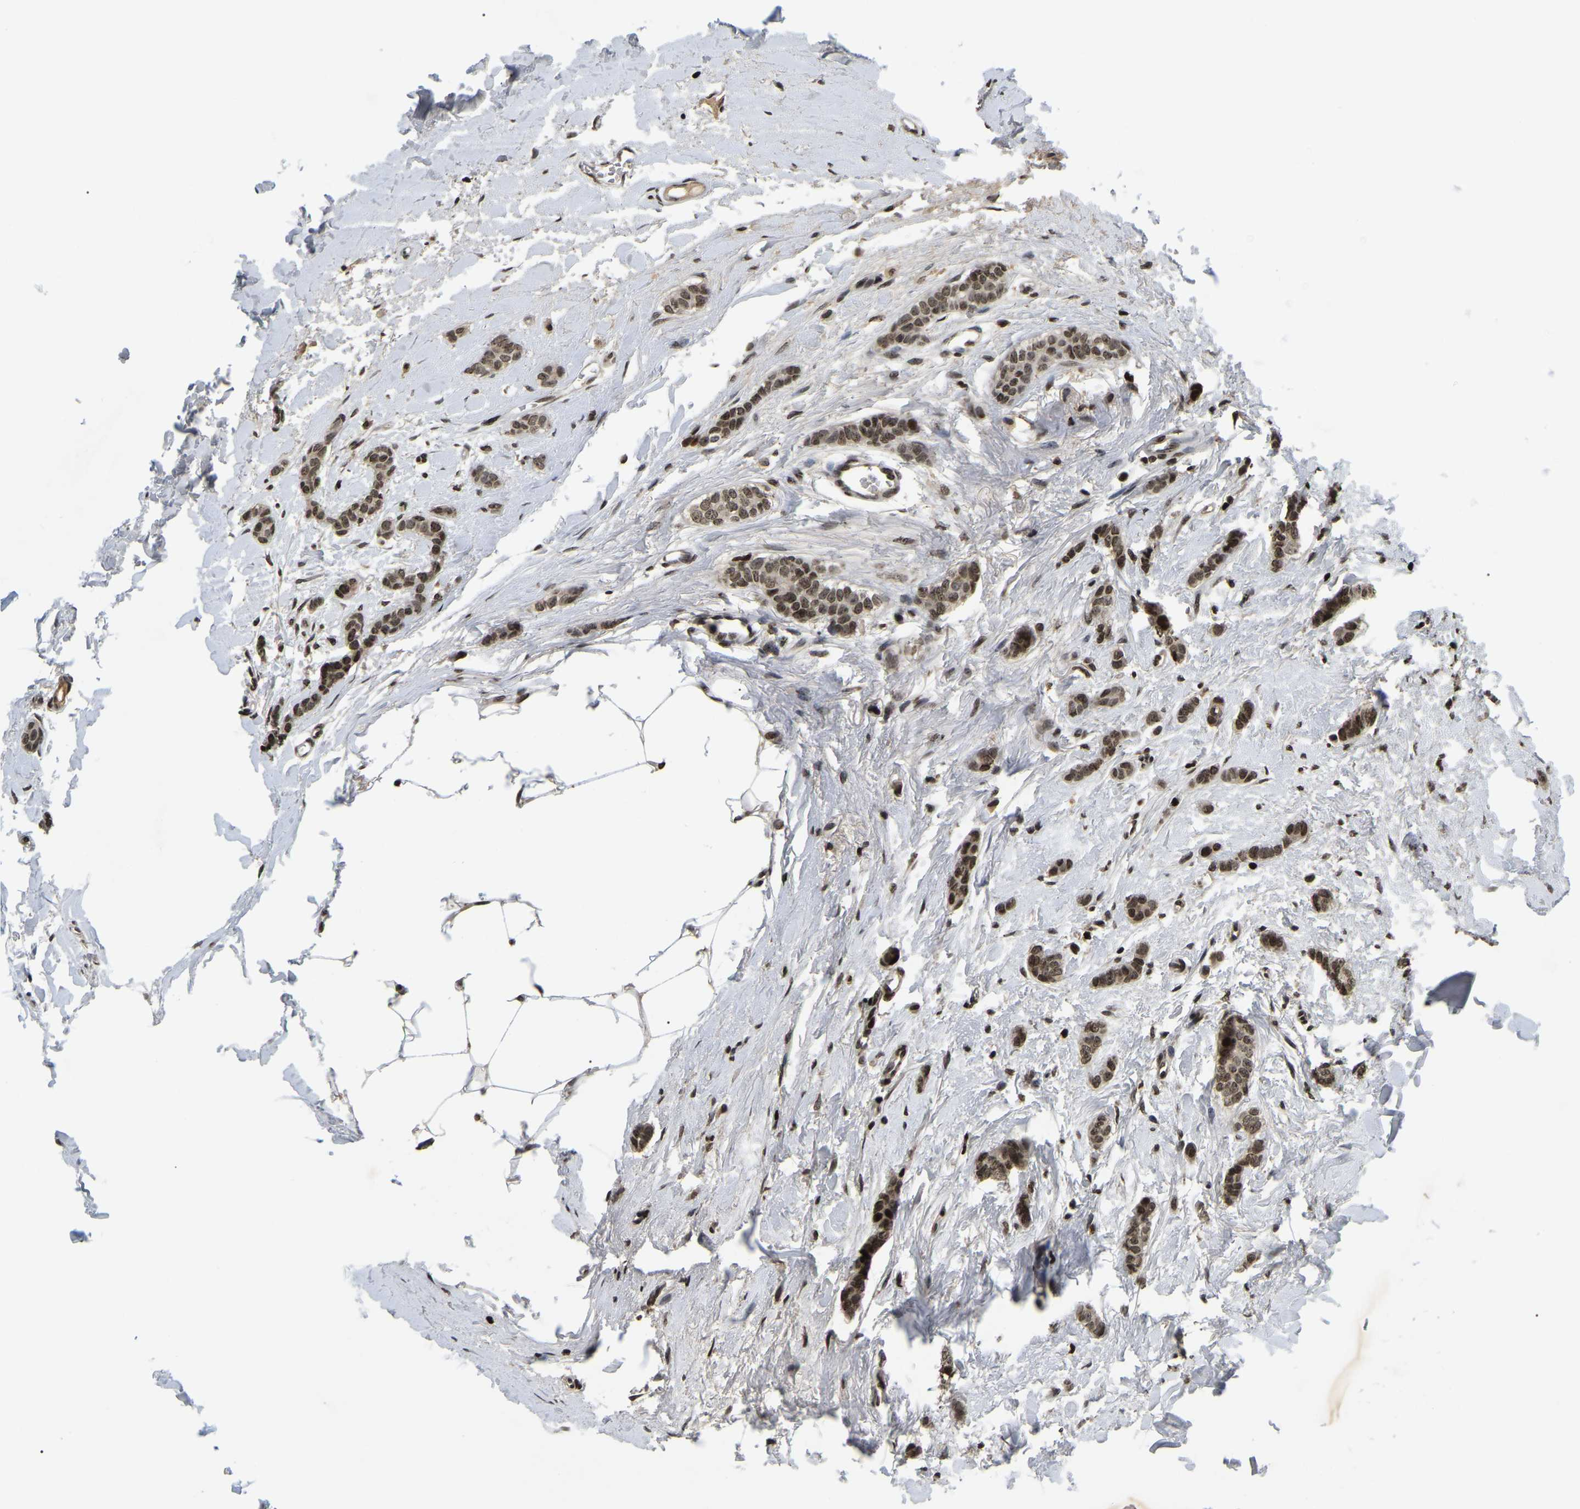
{"staining": {"intensity": "moderate", "quantity": ">75%", "location": "nuclear"}, "tissue": "breast cancer", "cell_type": "Tumor cells", "image_type": "cancer", "snomed": [{"axis": "morphology", "description": "Lobular carcinoma"}, {"axis": "topography", "description": "Skin"}, {"axis": "topography", "description": "Breast"}], "caption": "DAB (3,3'-diaminobenzidine) immunohistochemical staining of breast cancer (lobular carcinoma) reveals moderate nuclear protein staining in approximately >75% of tumor cells.", "gene": "LRRC61", "patient": {"sex": "female", "age": 46}}